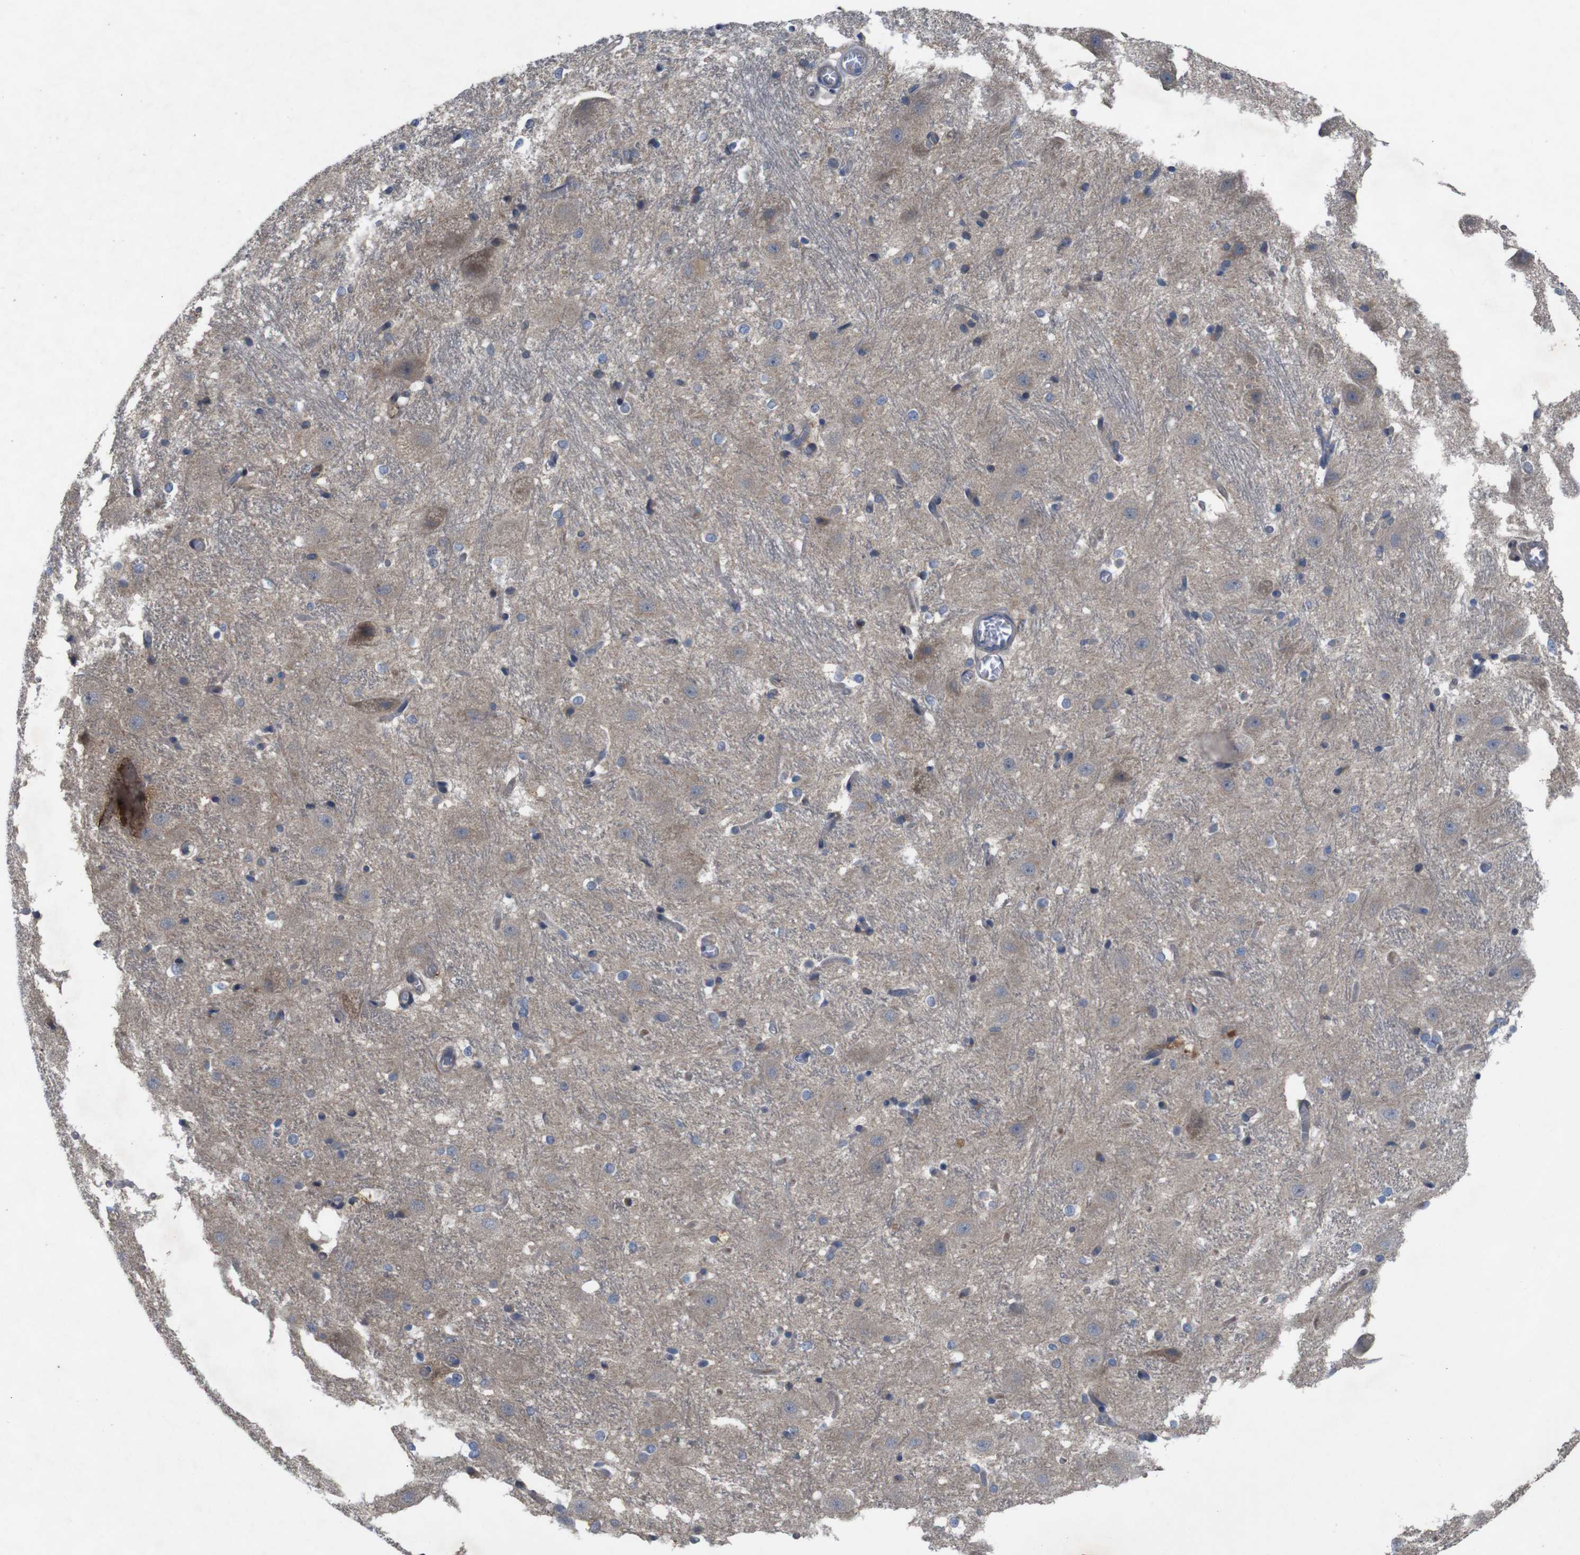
{"staining": {"intensity": "weak", "quantity": "<25%", "location": "cytoplasmic/membranous"}, "tissue": "hippocampus", "cell_type": "Glial cells", "image_type": "normal", "snomed": [{"axis": "morphology", "description": "Normal tissue, NOS"}, {"axis": "topography", "description": "Hippocampus"}], "caption": "IHC histopathology image of benign hippocampus: human hippocampus stained with DAB (3,3'-diaminobenzidine) displays no significant protein positivity in glial cells.", "gene": "PTPN1", "patient": {"sex": "female", "age": 19}}